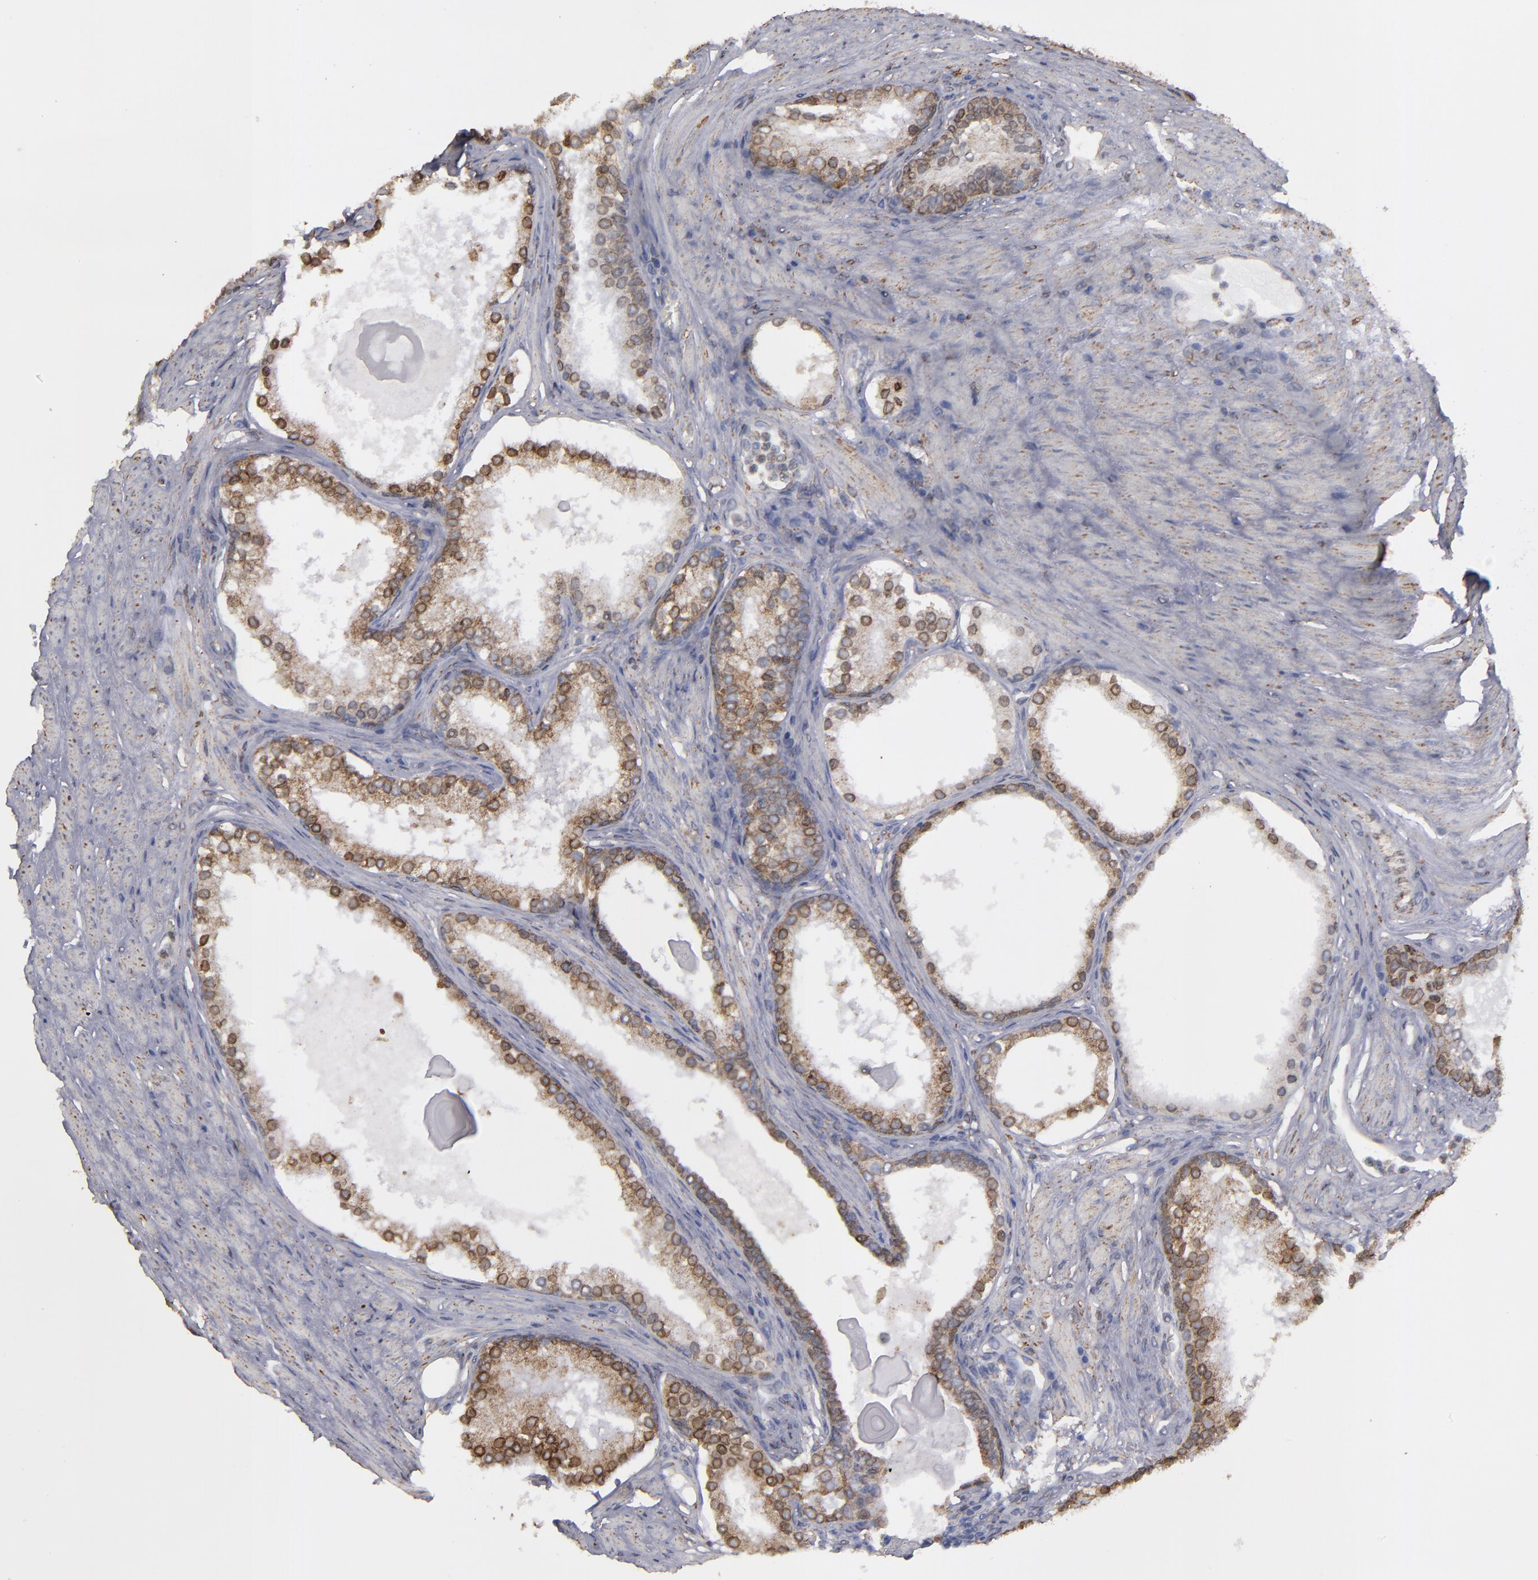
{"staining": {"intensity": "moderate", "quantity": ">75%", "location": "cytoplasmic/membranous"}, "tissue": "prostate cancer", "cell_type": "Tumor cells", "image_type": "cancer", "snomed": [{"axis": "morphology", "description": "Adenocarcinoma, Medium grade"}, {"axis": "topography", "description": "Prostate"}], "caption": "Brown immunohistochemical staining in prostate cancer exhibits moderate cytoplasmic/membranous expression in about >75% of tumor cells. The staining was performed using DAB (3,3'-diaminobenzidine), with brown indicating positive protein expression. Nuclei are stained blue with hematoxylin.", "gene": "ERLIN2", "patient": {"sex": "male", "age": 72}}